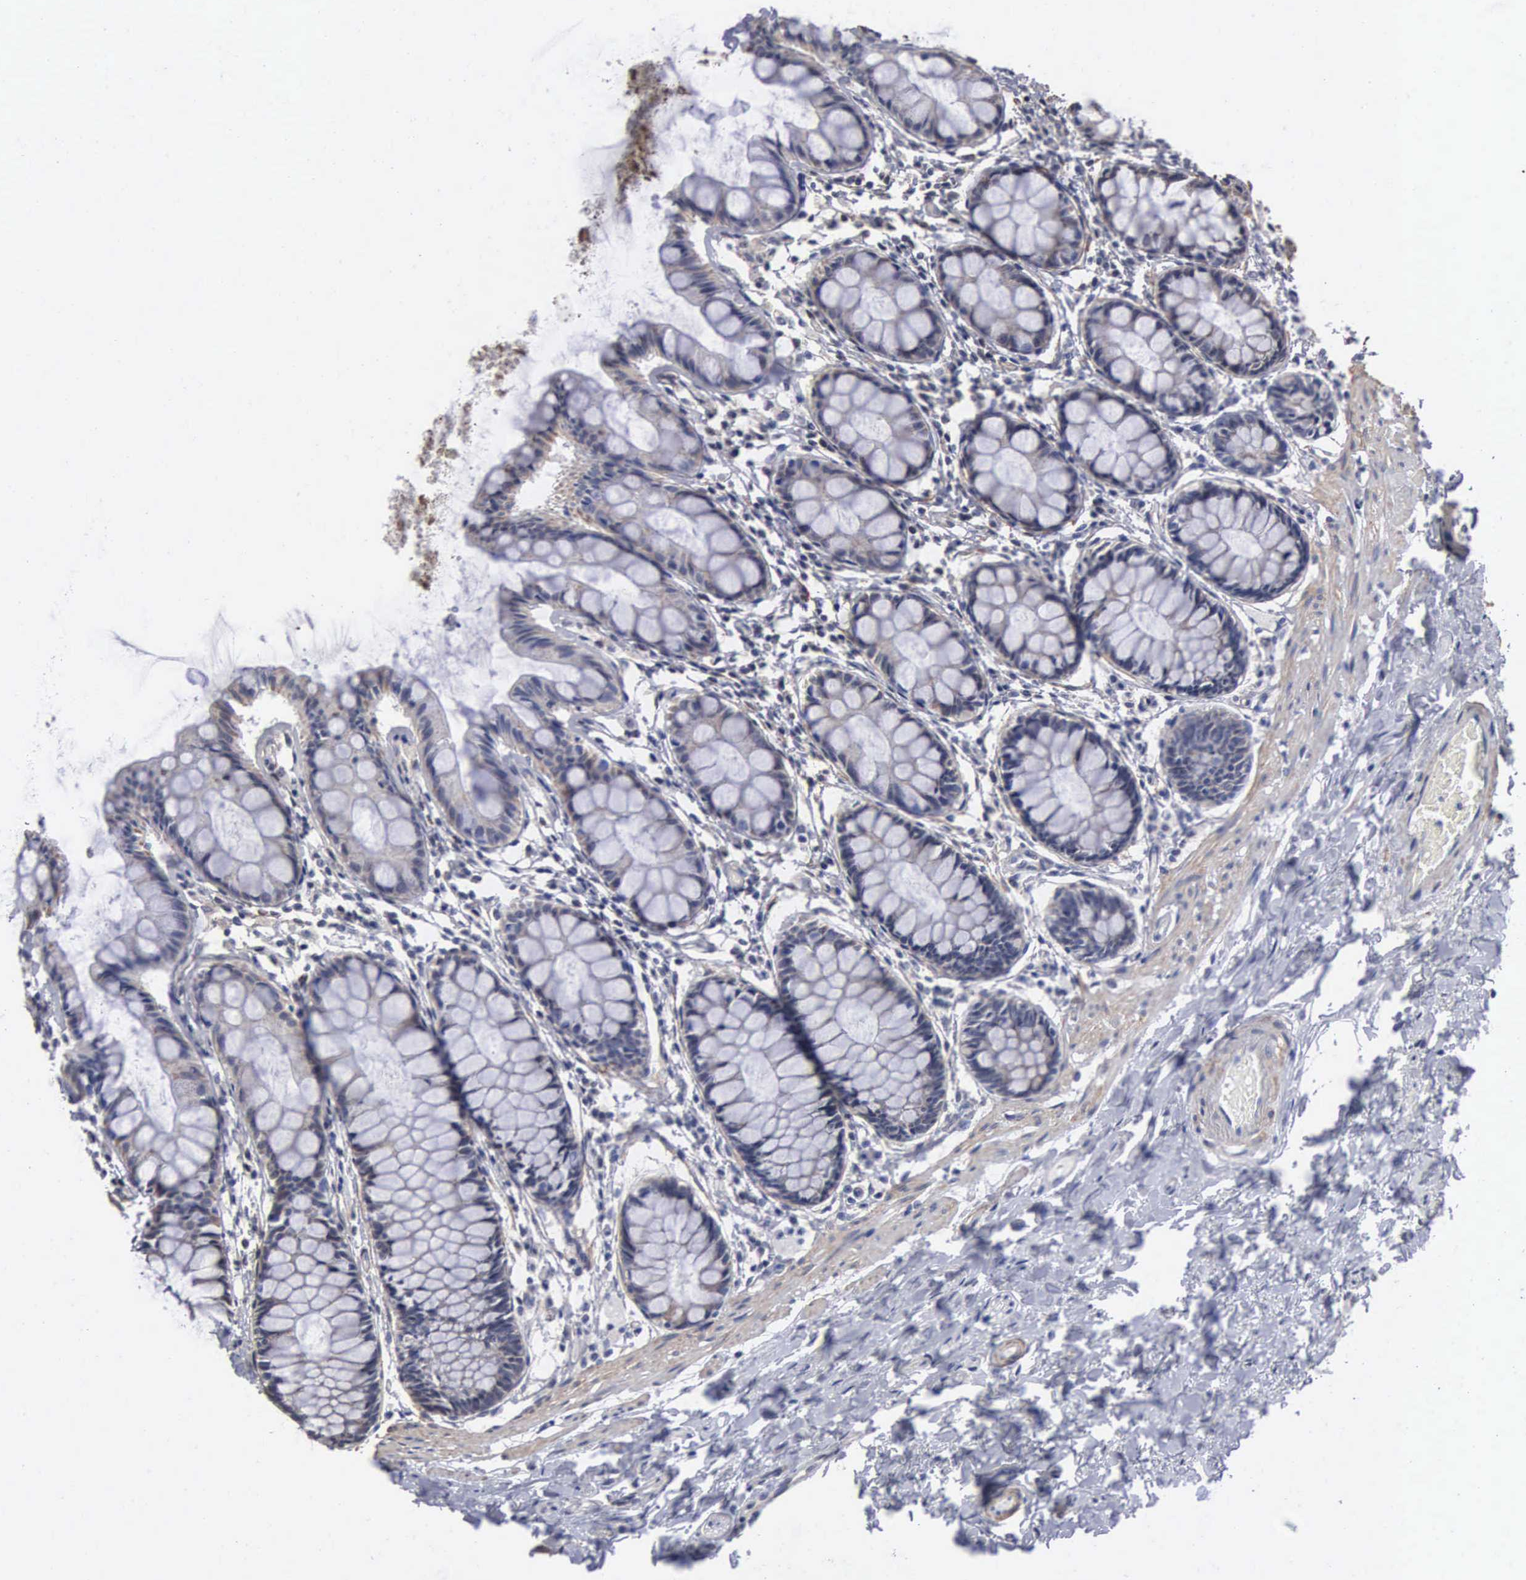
{"staining": {"intensity": "weak", "quantity": "<25%", "location": "cytoplasmic/membranous"}, "tissue": "rectum", "cell_type": "Glandular cells", "image_type": "normal", "snomed": [{"axis": "morphology", "description": "Normal tissue, NOS"}, {"axis": "topography", "description": "Rectum"}], "caption": "A high-resolution image shows IHC staining of normal rectum, which reveals no significant positivity in glandular cells. (DAB IHC visualized using brightfield microscopy, high magnification).", "gene": "NGDN", "patient": {"sex": "male", "age": 86}}